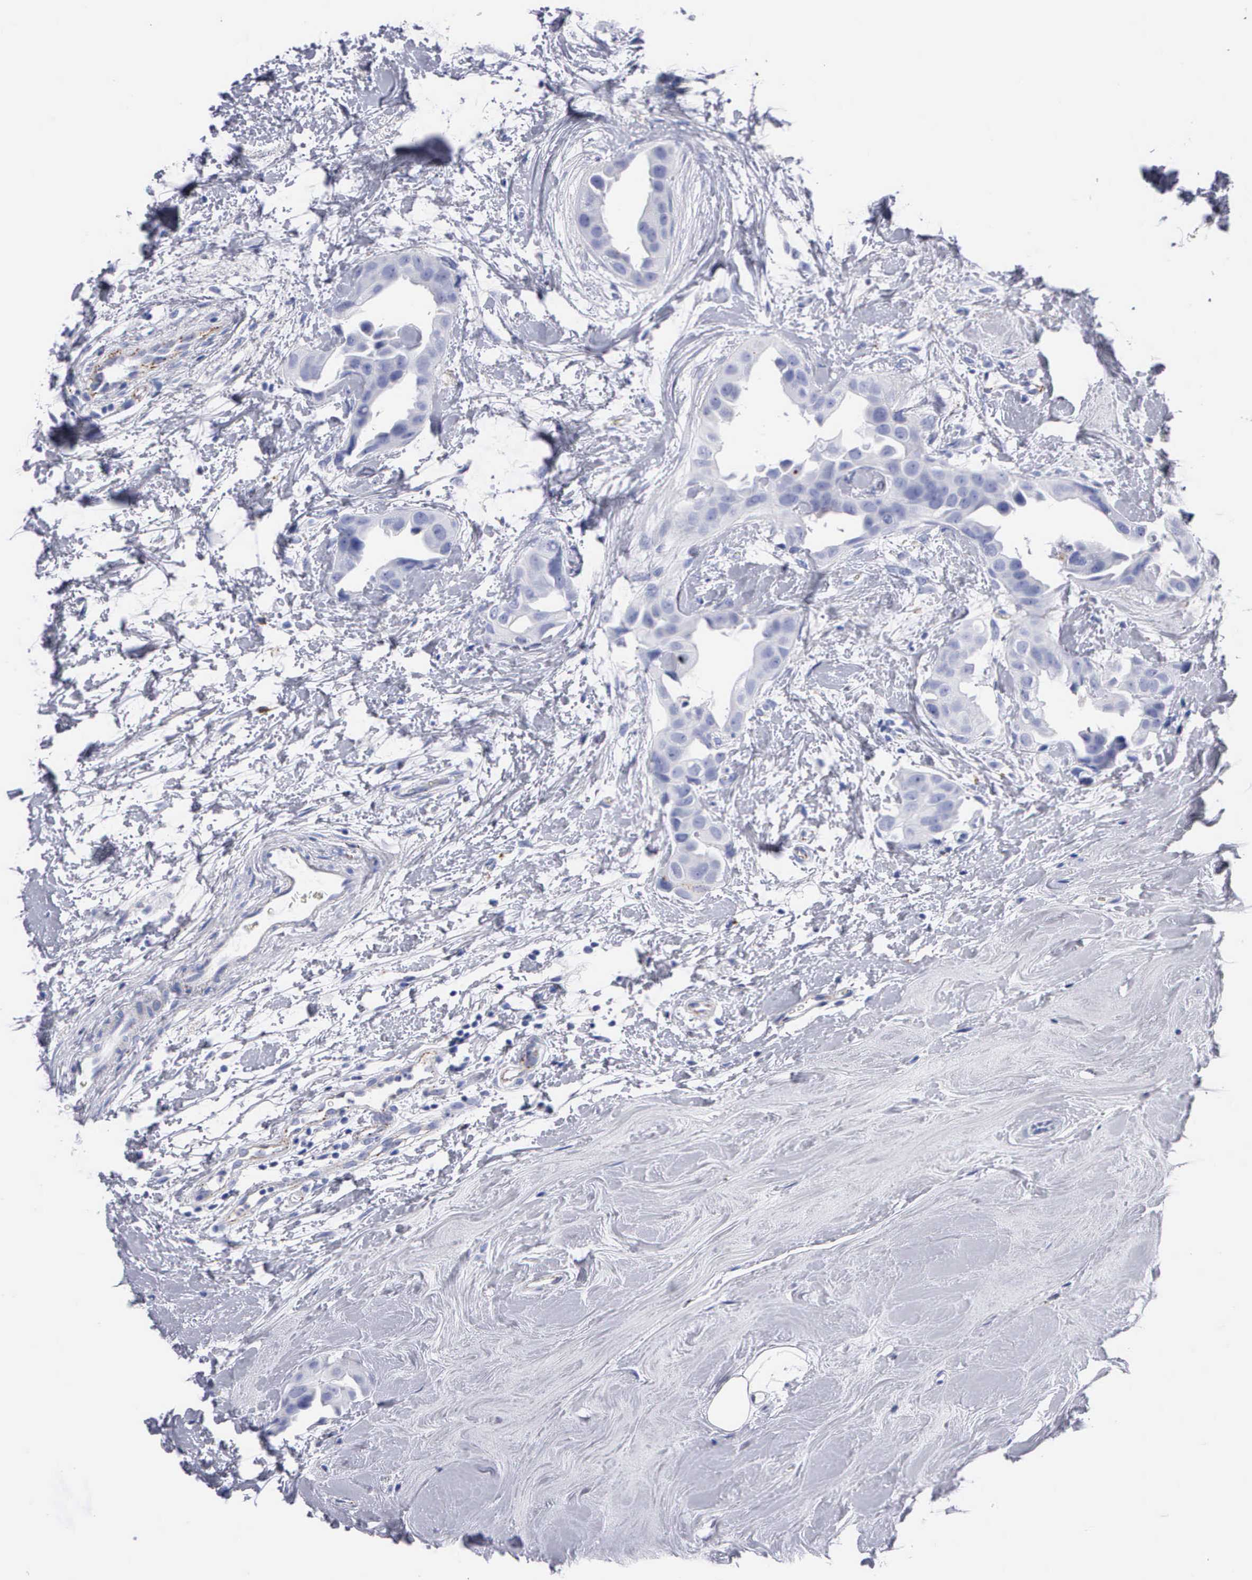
{"staining": {"intensity": "negative", "quantity": "none", "location": "none"}, "tissue": "breast cancer", "cell_type": "Tumor cells", "image_type": "cancer", "snomed": [{"axis": "morphology", "description": "Duct carcinoma"}, {"axis": "topography", "description": "Breast"}], "caption": "This micrograph is of breast intraductal carcinoma stained with immunohistochemistry (IHC) to label a protein in brown with the nuclei are counter-stained blue. There is no expression in tumor cells.", "gene": "CTSL", "patient": {"sex": "female", "age": 40}}